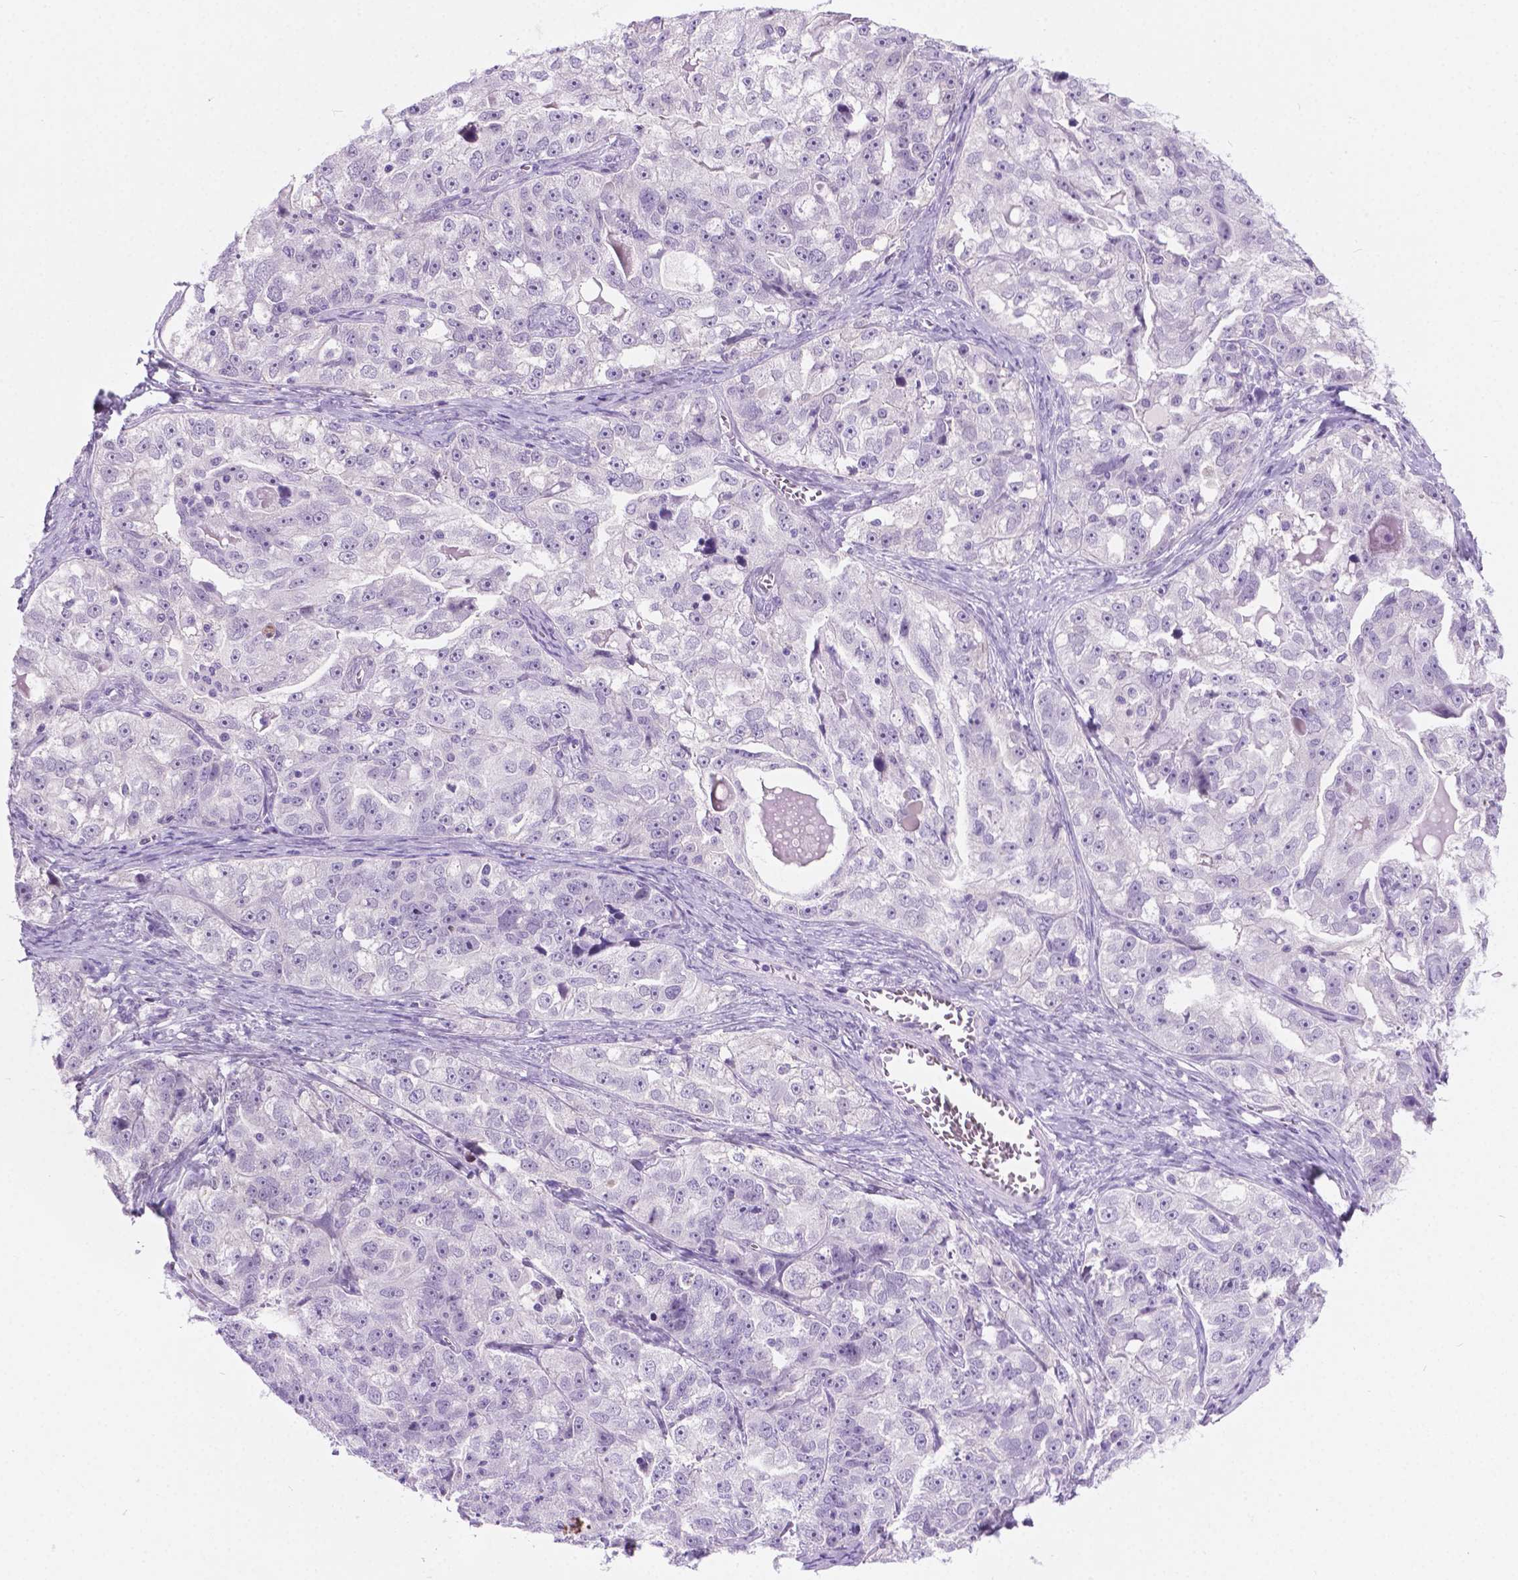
{"staining": {"intensity": "negative", "quantity": "none", "location": "none"}, "tissue": "ovarian cancer", "cell_type": "Tumor cells", "image_type": "cancer", "snomed": [{"axis": "morphology", "description": "Cystadenocarcinoma, serous, NOS"}, {"axis": "topography", "description": "Ovary"}], "caption": "Tumor cells show no significant protein staining in serous cystadenocarcinoma (ovarian). Brightfield microscopy of immunohistochemistry (IHC) stained with DAB (brown) and hematoxylin (blue), captured at high magnification.", "gene": "ARMS2", "patient": {"sex": "female", "age": 51}}